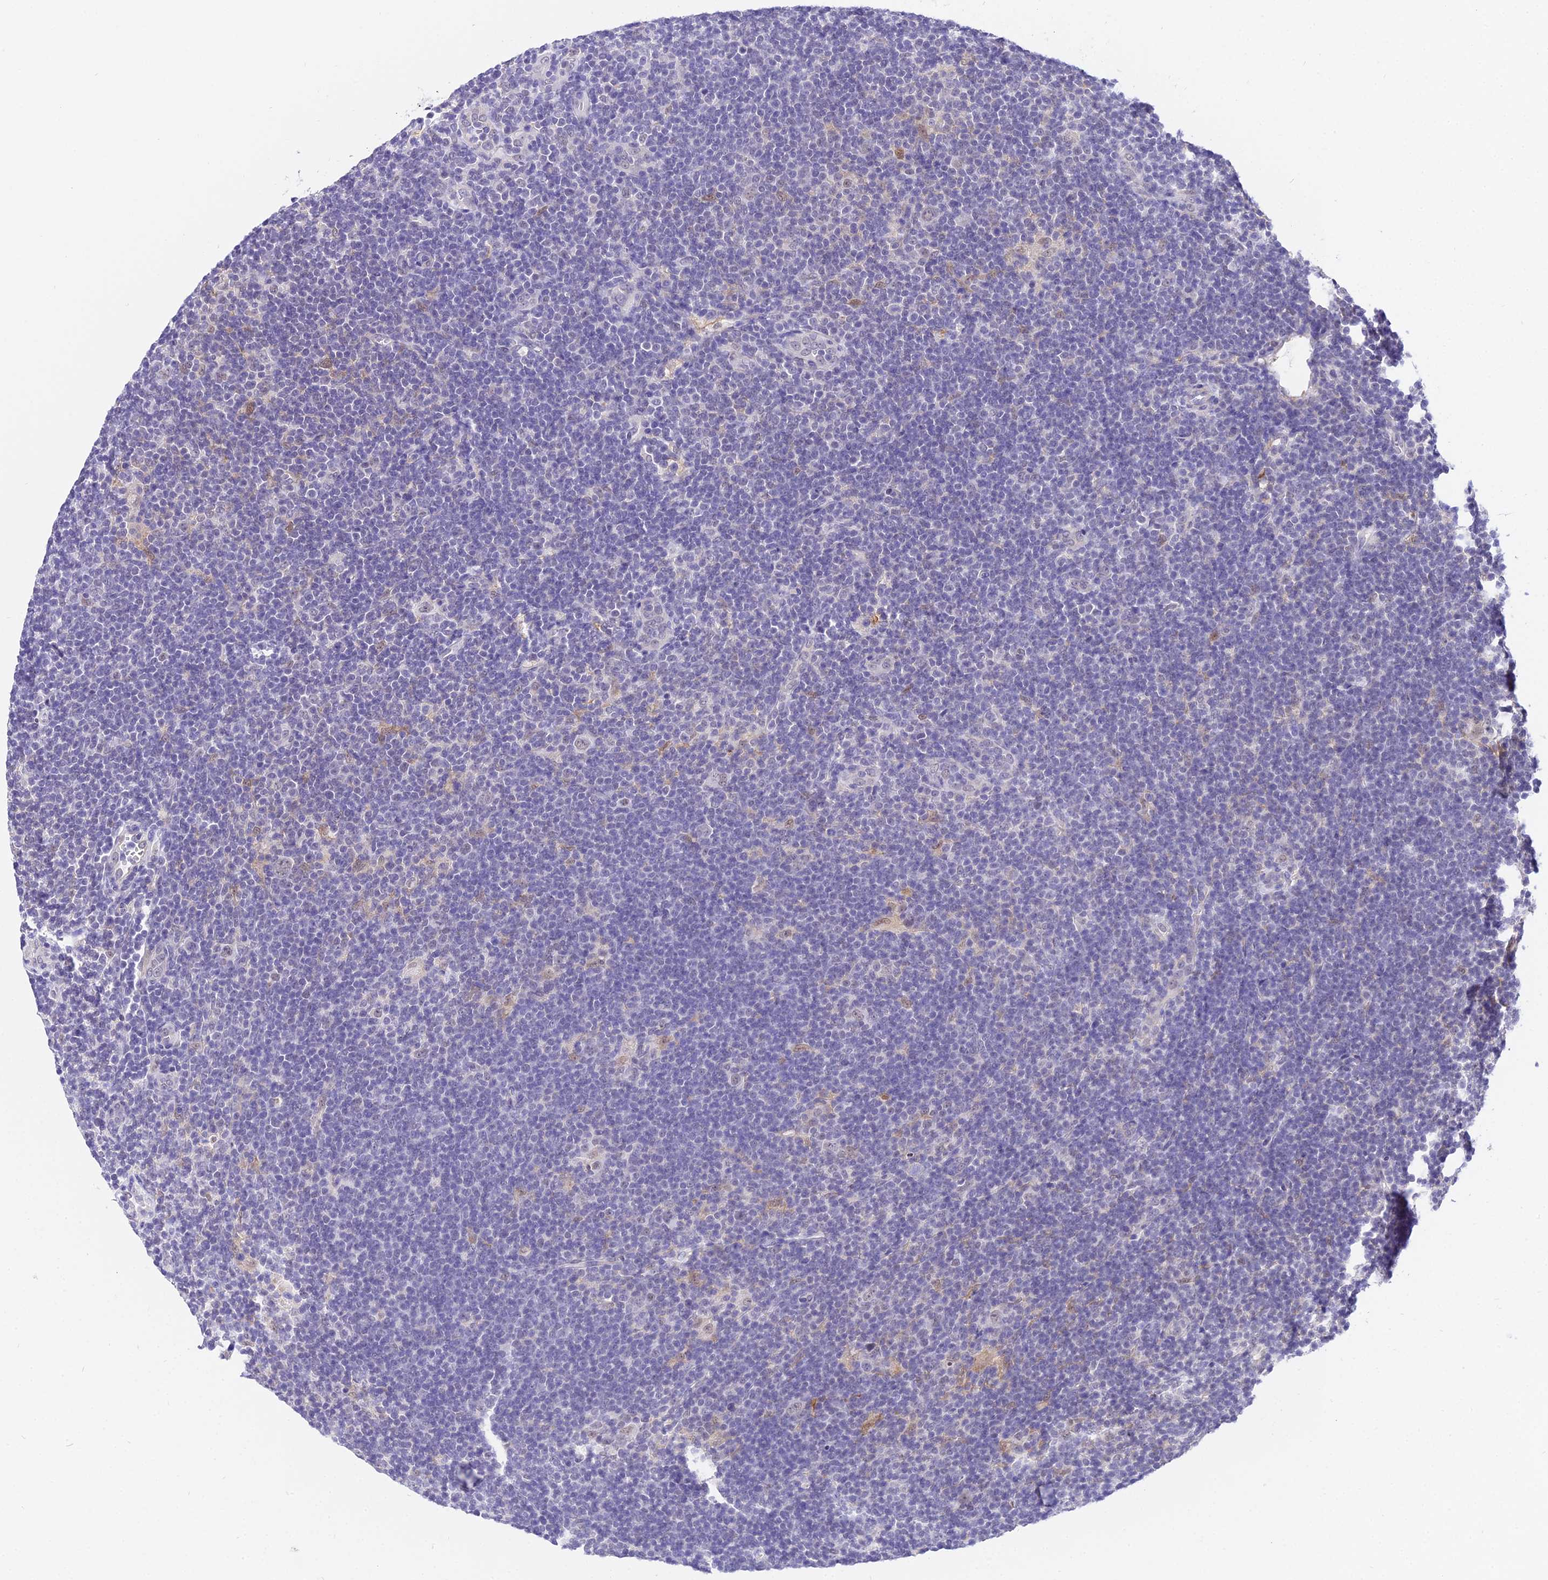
{"staining": {"intensity": "negative", "quantity": "none", "location": "none"}, "tissue": "lymphoma", "cell_type": "Tumor cells", "image_type": "cancer", "snomed": [{"axis": "morphology", "description": "Hodgkin's disease, NOS"}, {"axis": "topography", "description": "Lymph node"}], "caption": "This image is of Hodgkin's disease stained with immunohistochemistry (IHC) to label a protein in brown with the nuclei are counter-stained blue. There is no expression in tumor cells. Nuclei are stained in blue.", "gene": "POLR2I", "patient": {"sex": "female", "age": 57}}